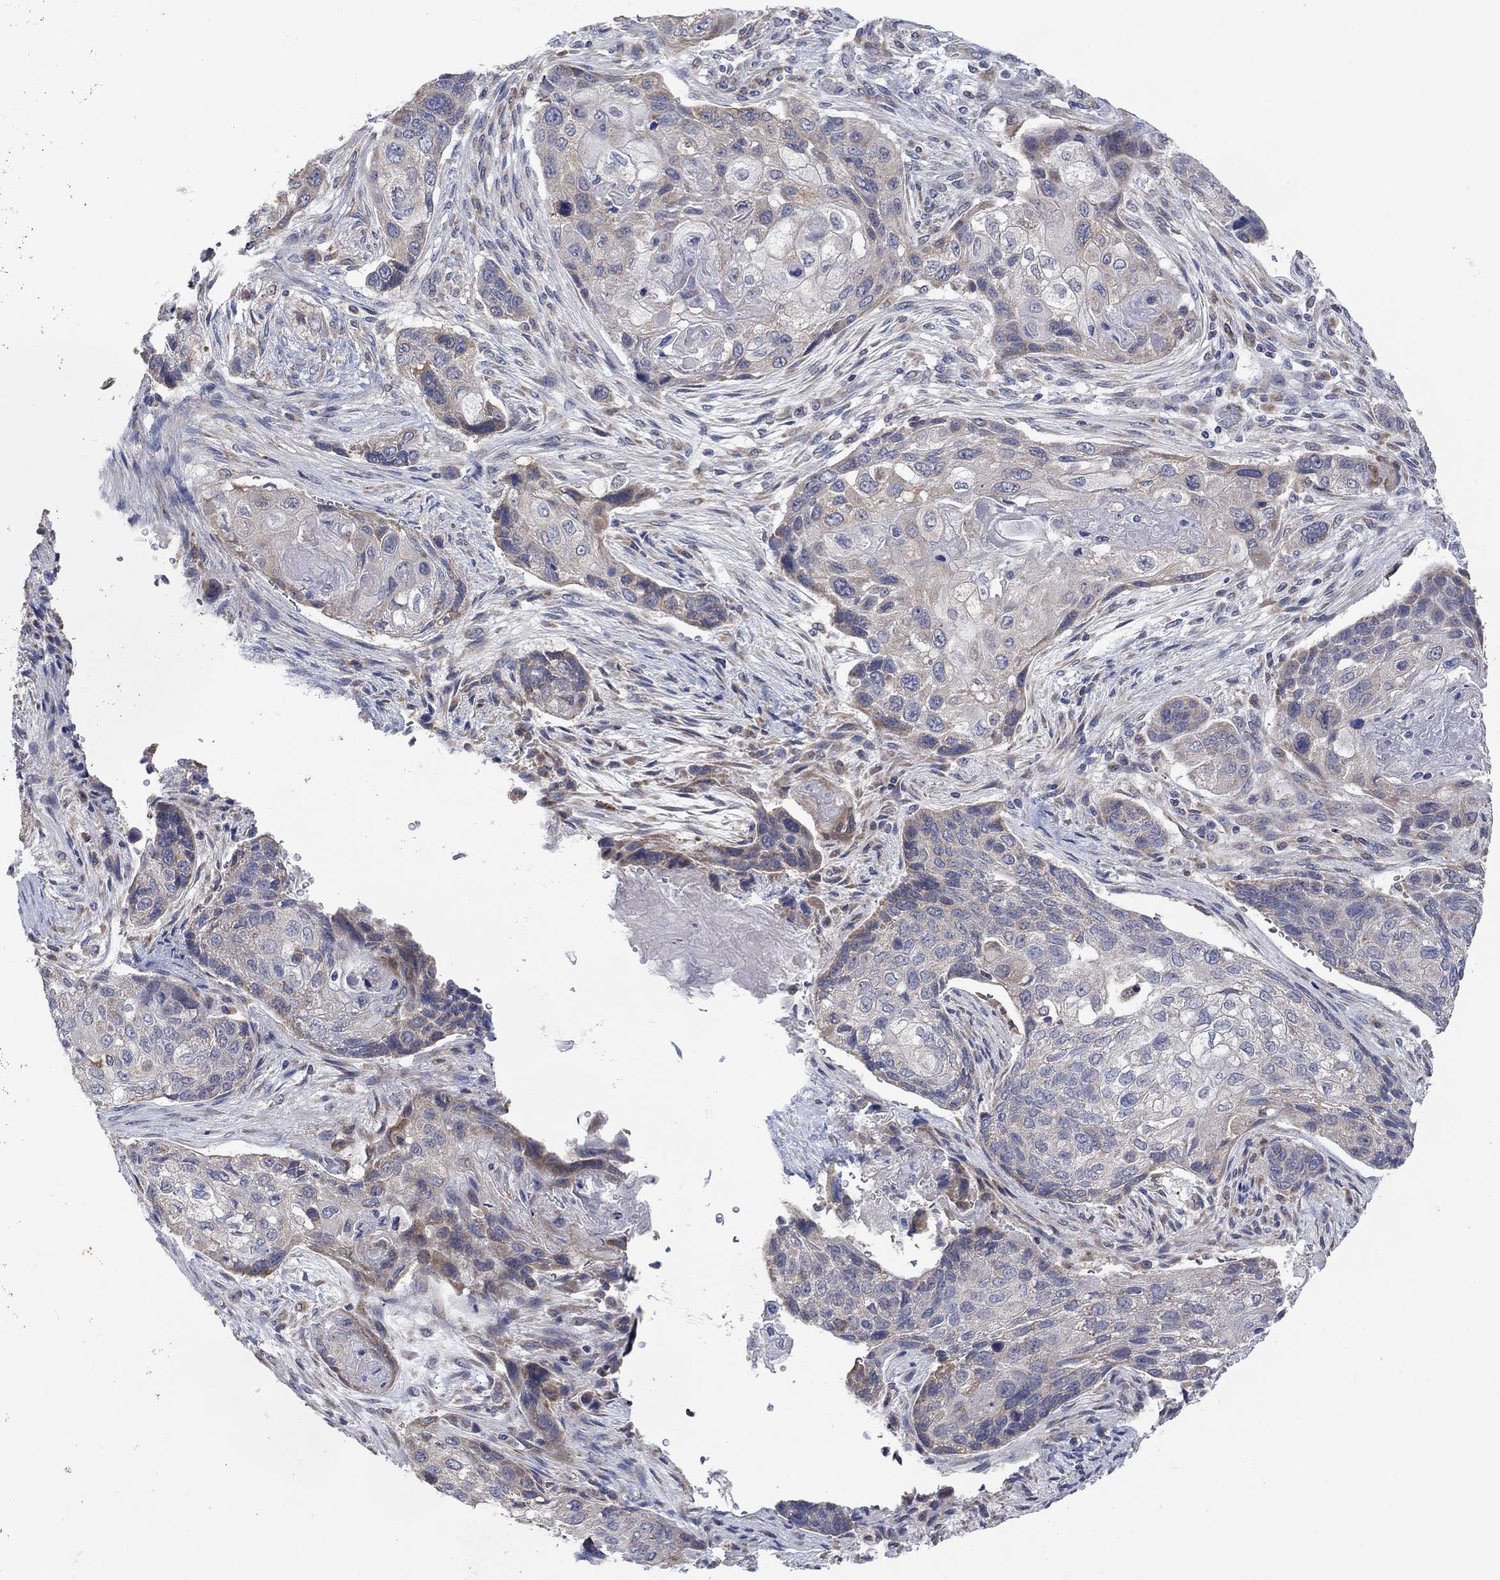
{"staining": {"intensity": "moderate", "quantity": "<25%", "location": "cytoplasmic/membranous"}, "tissue": "lung cancer", "cell_type": "Tumor cells", "image_type": "cancer", "snomed": [{"axis": "morphology", "description": "Normal tissue, NOS"}, {"axis": "morphology", "description": "Squamous cell carcinoma, NOS"}, {"axis": "topography", "description": "Bronchus"}, {"axis": "topography", "description": "Lung"}], "caption": "IHC of human squamous cell carcinoma (lung) displays low levels of moderate cytoplasmic/membranous positivity in about <25% of tumor cells.", "gene": "FURIN", "patient": {"sex": "male", "age": 69}}